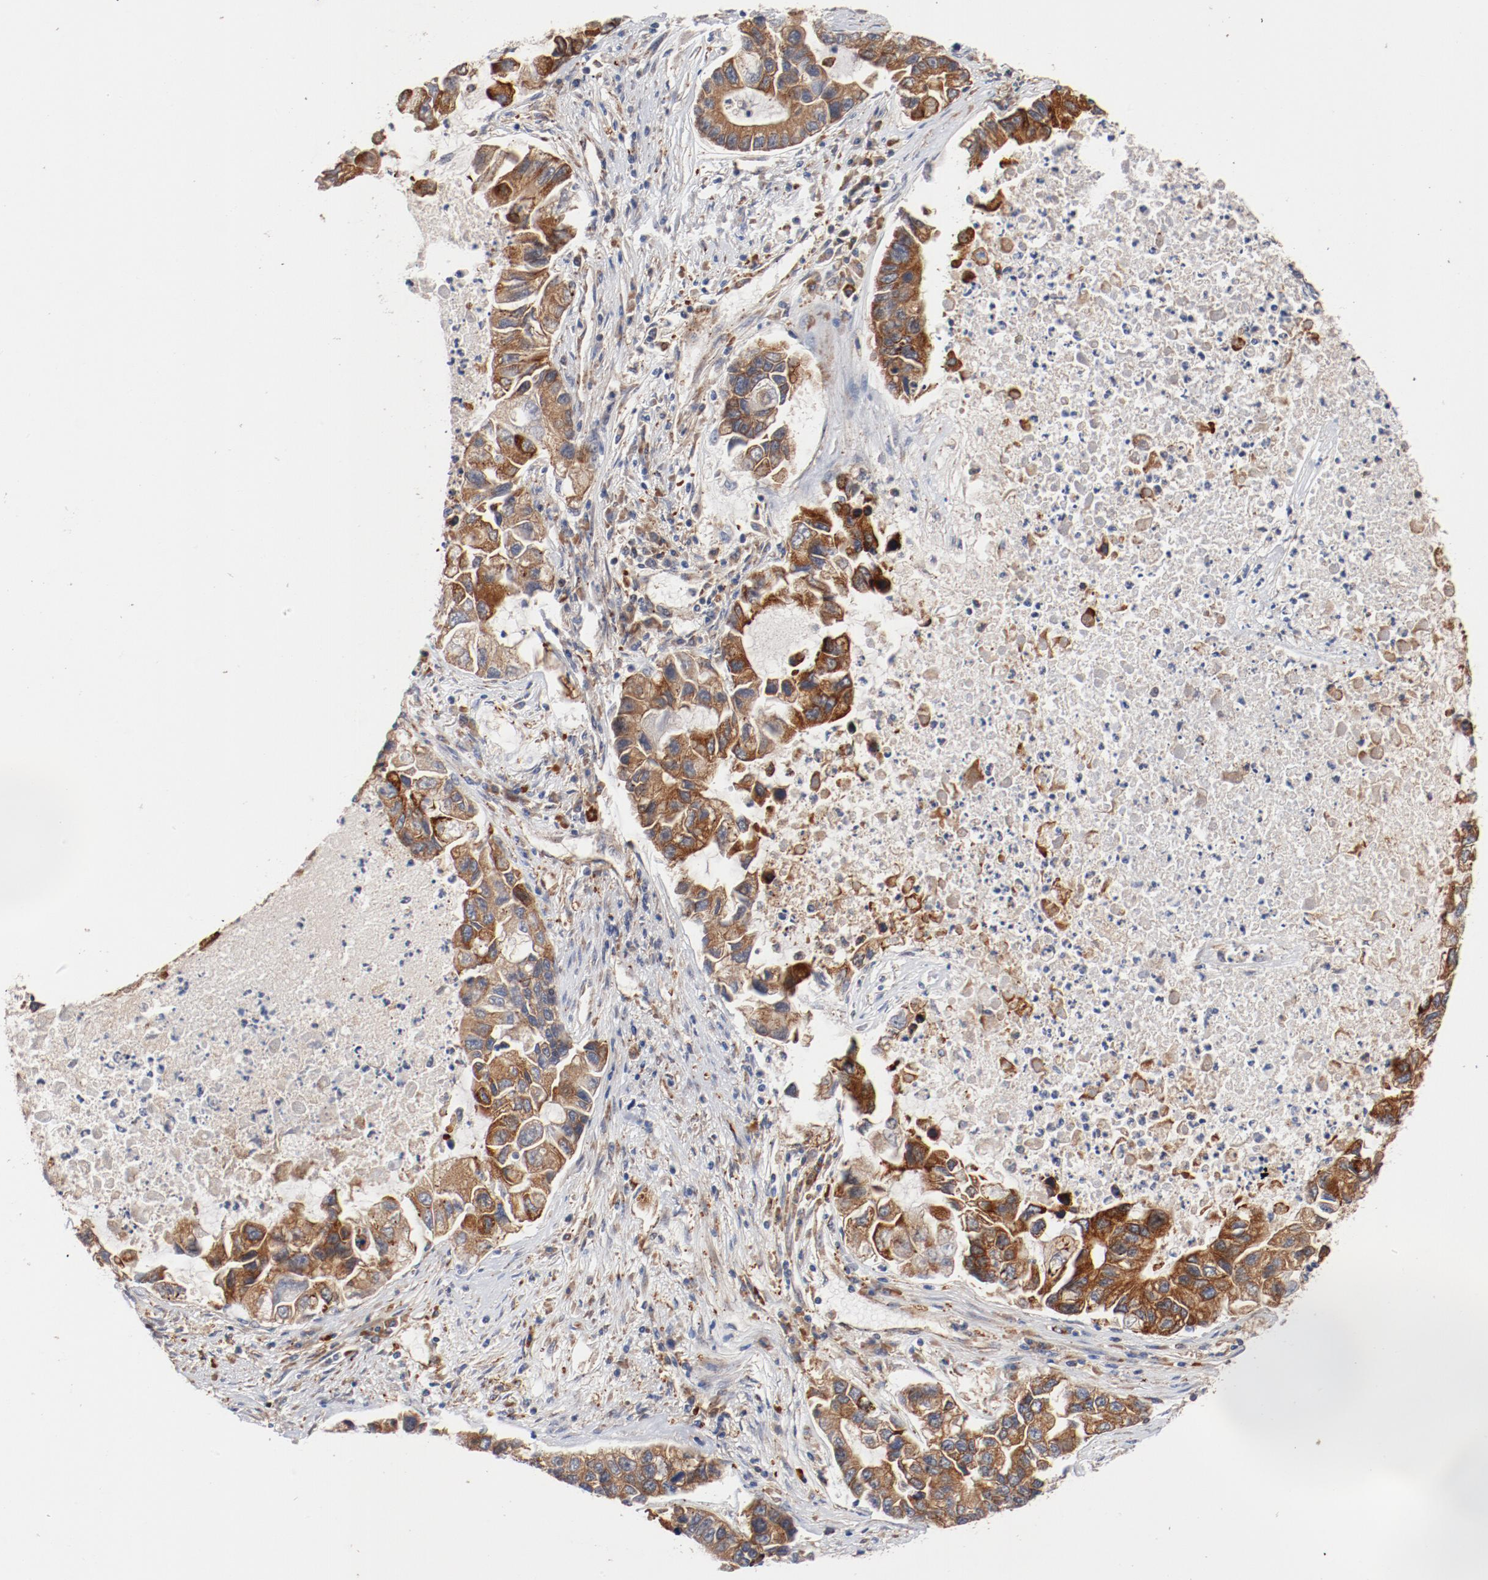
{"staining": {"intensity": "moderate", "quantity": ">75%", "location": "cytoplasmic/membranous"}, "tissue": "lung cancer", "cell_type": "Tumor cells", "image_type": "cancer", "snomed": [{"axis": "morphology", "description": "Adenocarcinoma, NOS"}, {"axis": "topography", "description": "Lung"}], "caption": "Immunohistochemistry (IHC) staining of lung cancer, which shows medium levels of moderate cytoplasmic/membranous staining in about >75% of tumor cells indicating moderate cytoplasmic/membranous protein positivity. The staining was performed using DAB (brown) for protein detection and nuclei were counterstained in hematoxylin (blue).", "gene": "PITPNM2", "patient": {"sex": "female", "age": 51}}